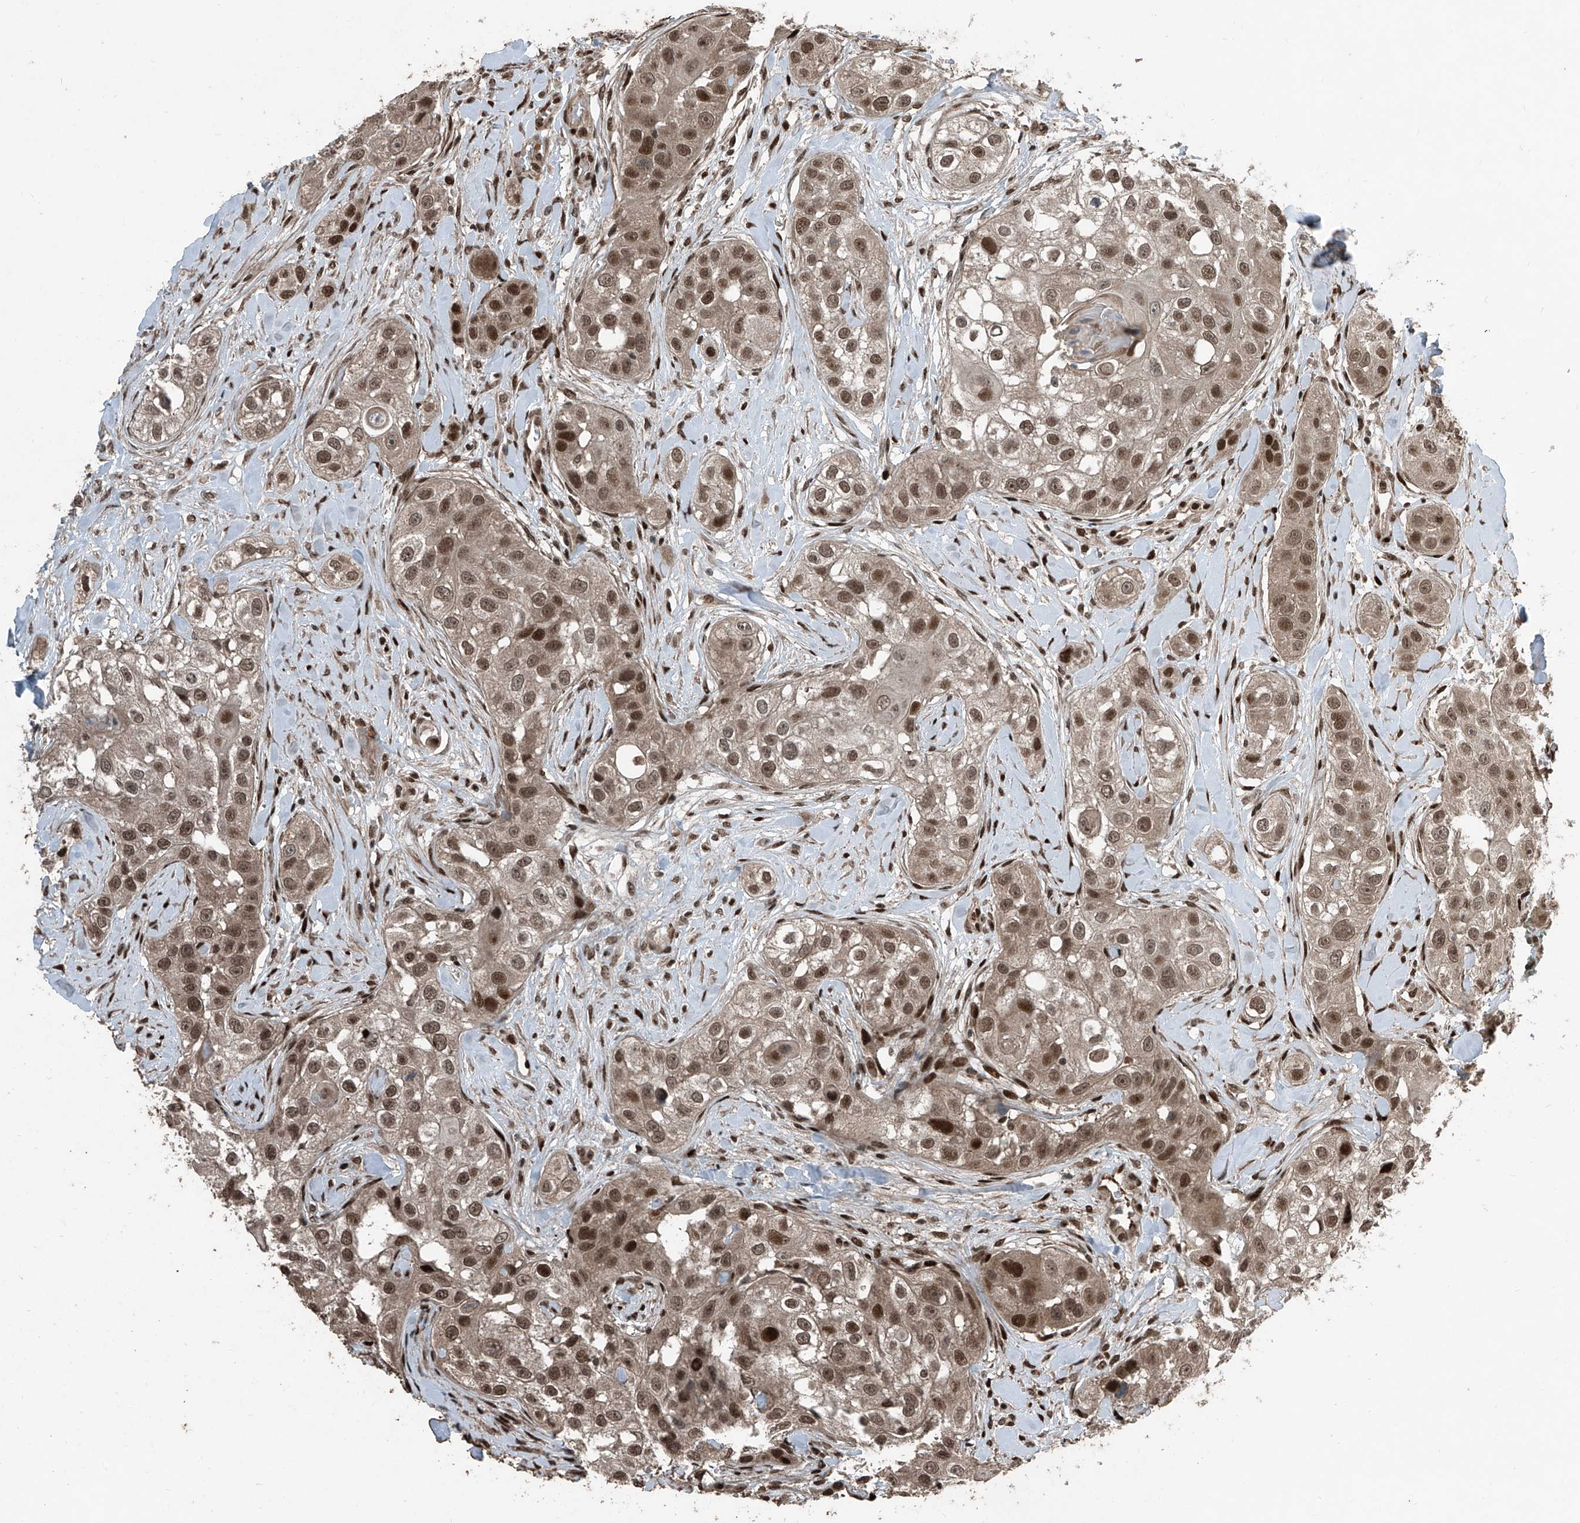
{"staining": {"intensity": "moderate", "quantity": ">75%", "location": "nuclear"}, "tissue": "head and neck cancer", "cell_type": "Tumor cells", "image_type": "cancer", "snomed": [{"axis": "morphology", "description": "Normal tissue, NOS"}, {"axis": "morphology", "description": "Squamous cell carcinoma, NOS"}, {"axis": "topography", "description": "Skeletal muscle"}, {"axis": "topography", "description": "Head-Neck"}], "caption": "This micrograph demonstrates immunohistochemistry staining of human squamous cell carcinoma (head and neck), with medium moderate nuclear staining in about >75% of tumor cells.", "gene": "ZNF570", "patient": {"sex": "male", "age": 51}}